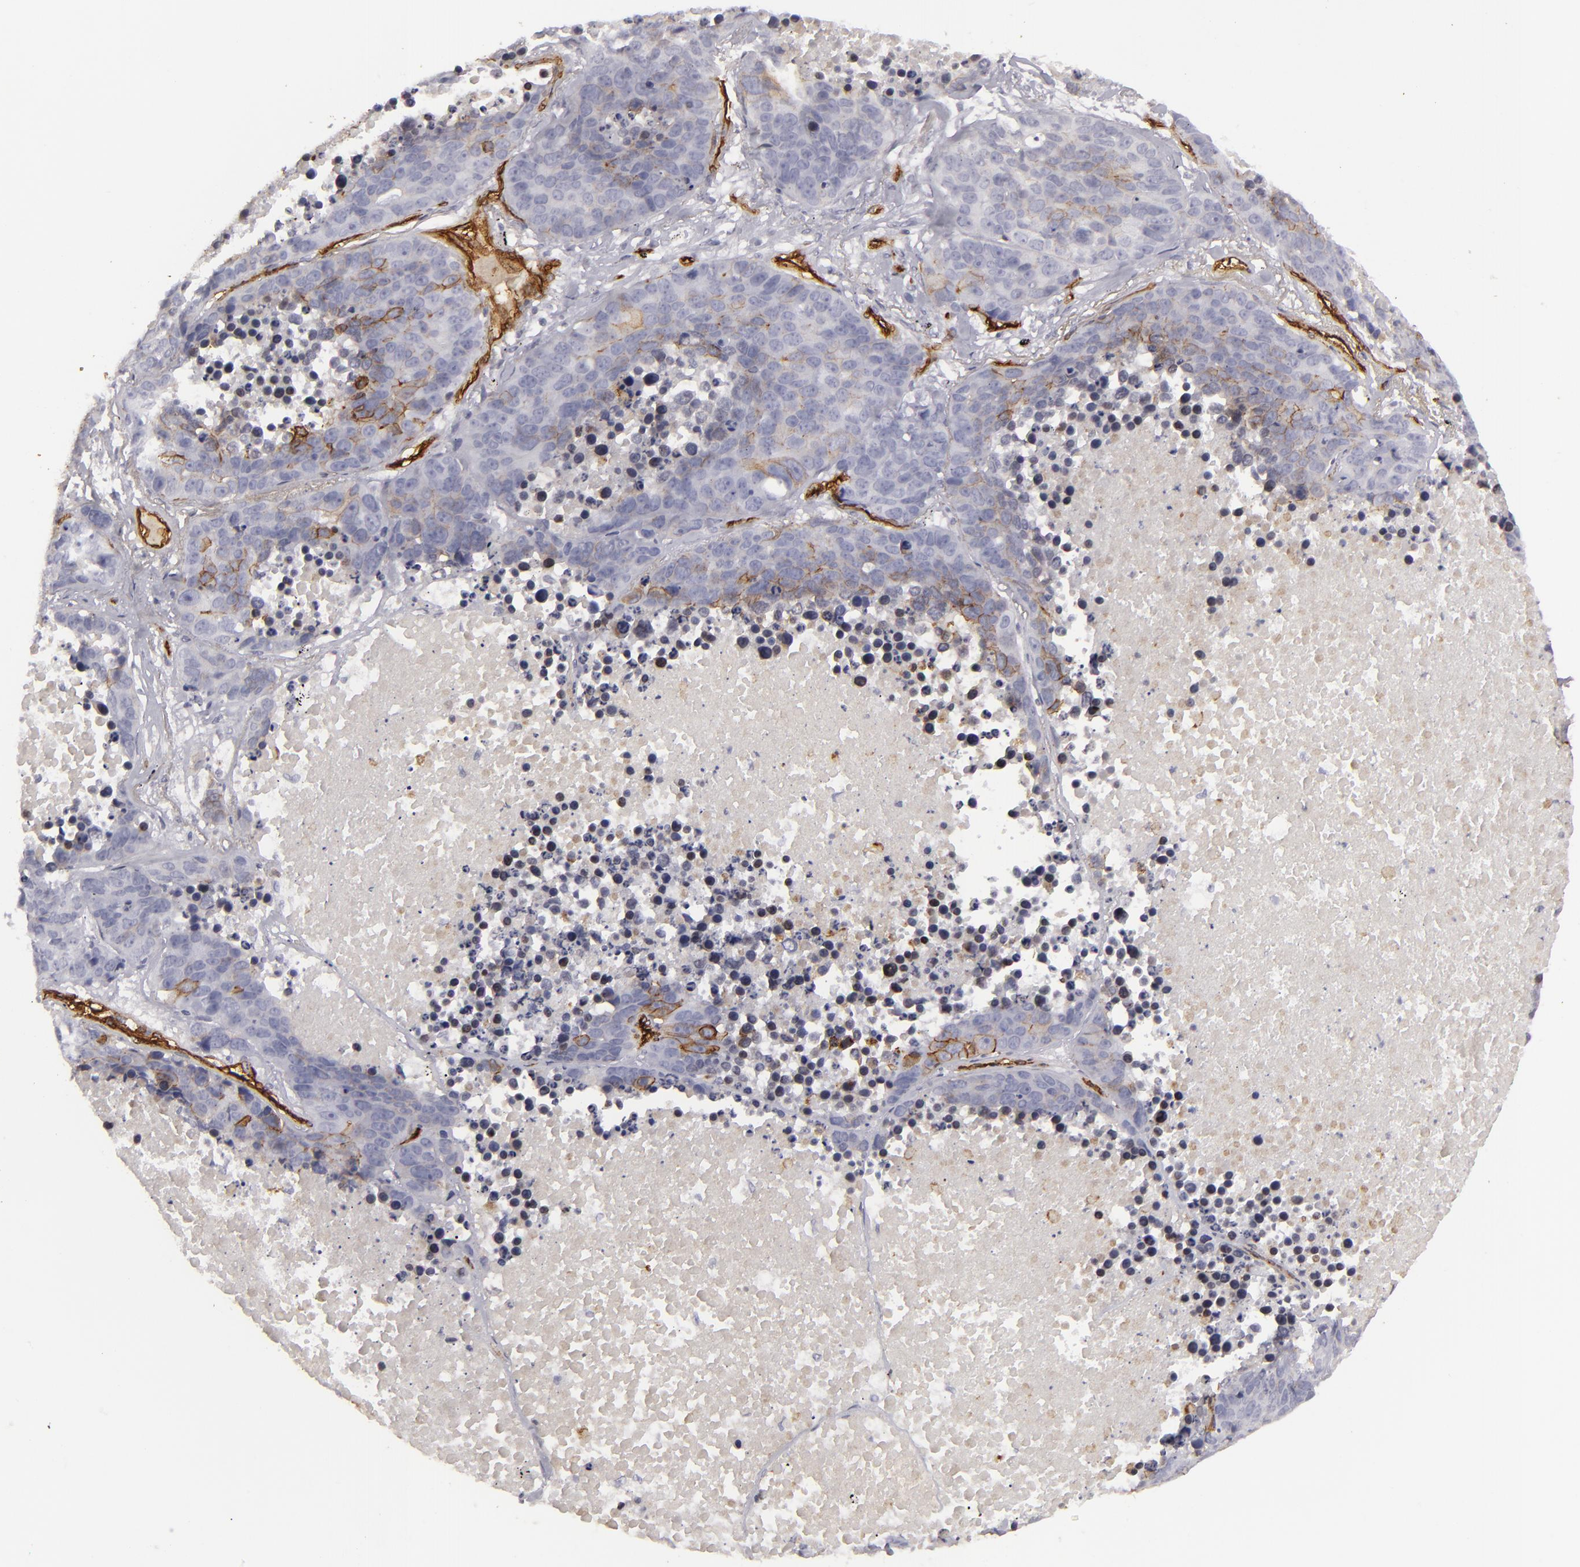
{"staining": {"intensity": "negative", "quantity": "none", "location": "none"}, "tissue": "lung cancer", "cell_type": "Tumor cells", "image_type": "cancer", "snomed": [{"axis": "morphology", "description": "Carcinoid, malignant, NOS"}, {"axis": "topography", "description": "Lung"}], "caption": "Photomicrograph shows no significant protein staining in tumor cells of lung cancer (malignant carcinoid). Brightfield microscopy of immunohistochemistry (IHC) stained with DAB (brown) and hematoxylin (blue), captured at high magnification.", "gene": "MCAM", "patient": {"sex": "male", "age": 60}}